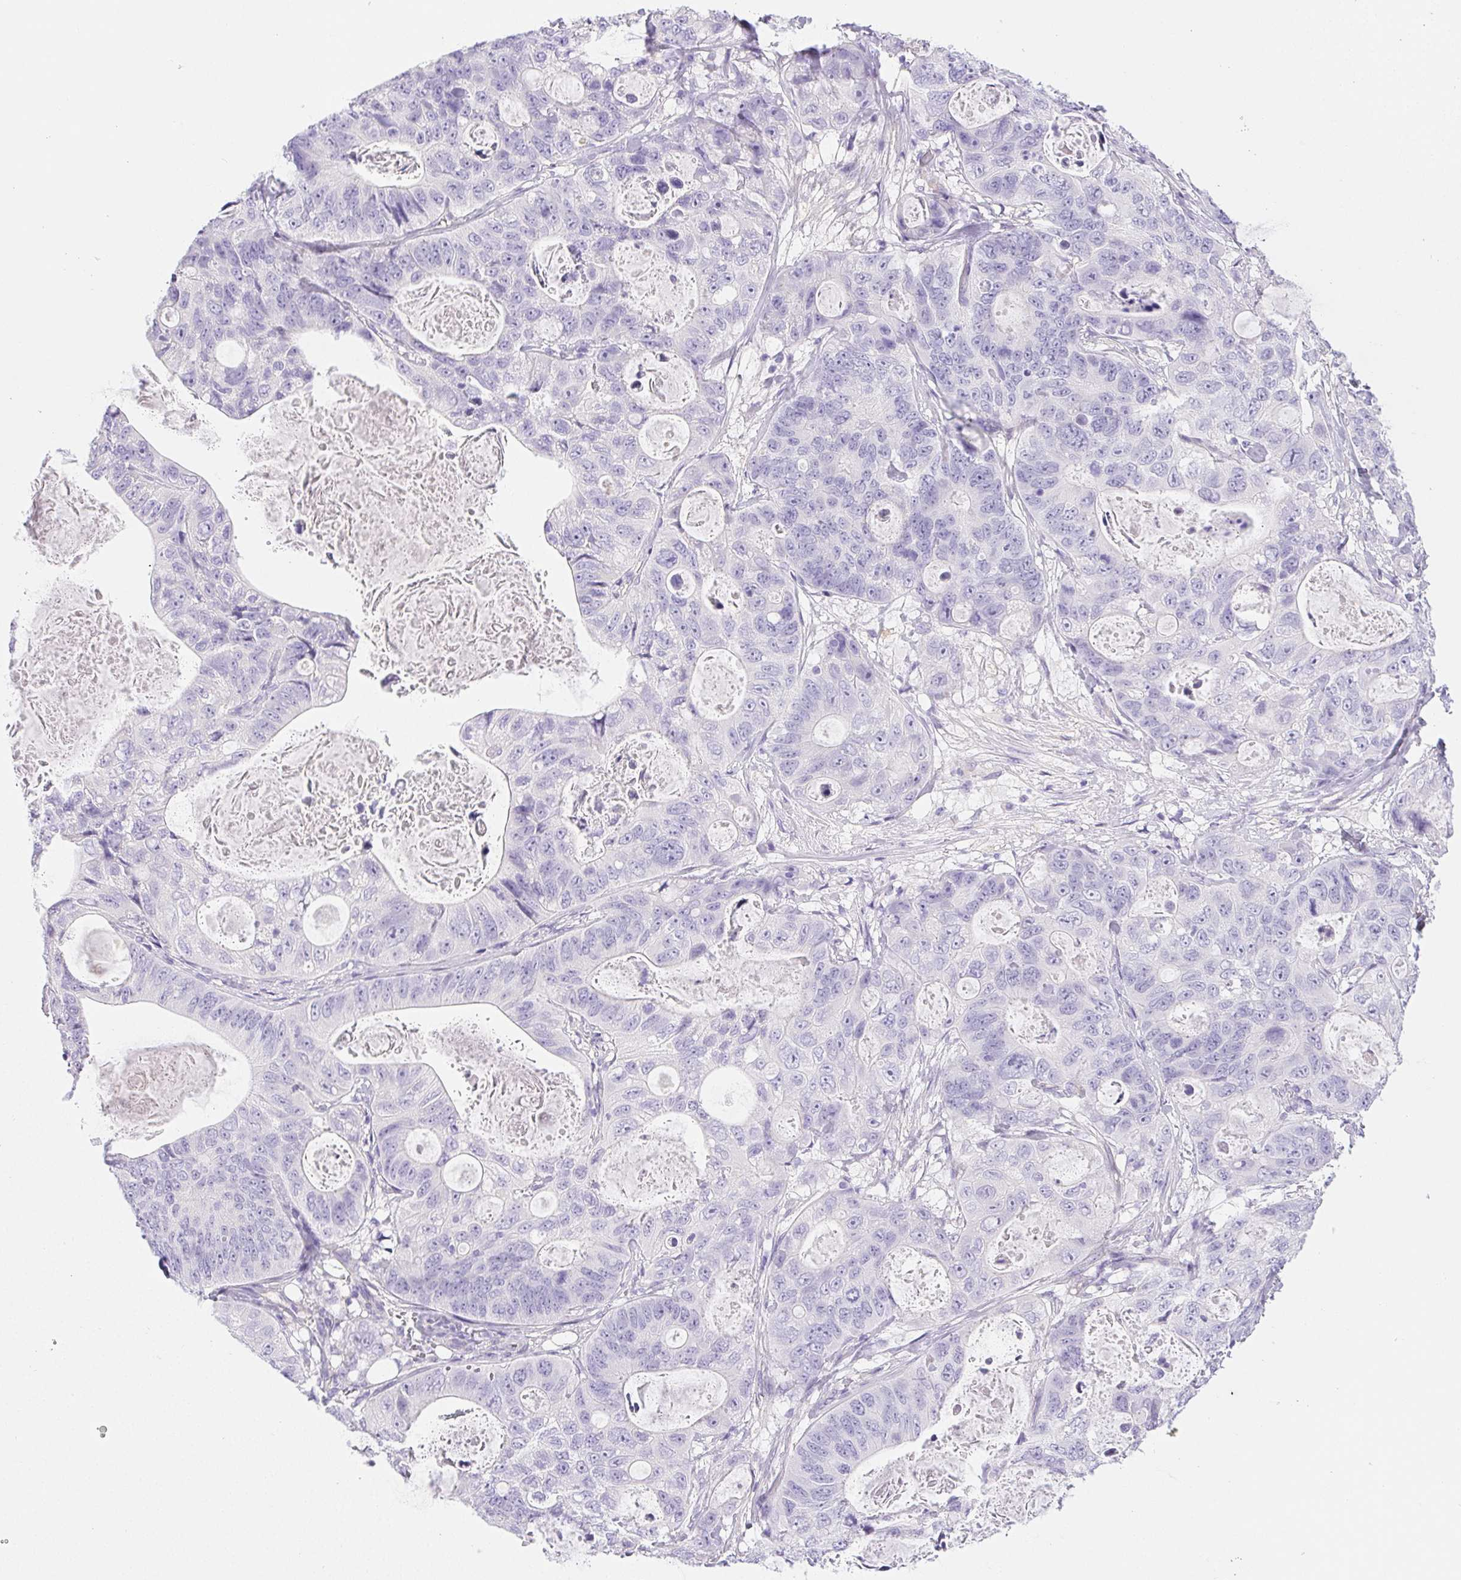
{"staining": {"intensity": "negative", "quantity": "none", "location": "none"}, "tissue": "stomach cancer", "cell_type": "Tumor cells", "image_type": "cancer", "snomed": [{"axis": "morphology", "description": "Normal tissue, NOS"}, {"axis": "morphology", "description": "Adenocarcinoma, NOS"}, {"axis": "topography", "description": "Stomach"}], "caption": "Tumor cells are negative for brown protein staining in stomach adenocarcinoma.", "gene": "PNLIP", "patient": {"sex": "female", "age": 89}}